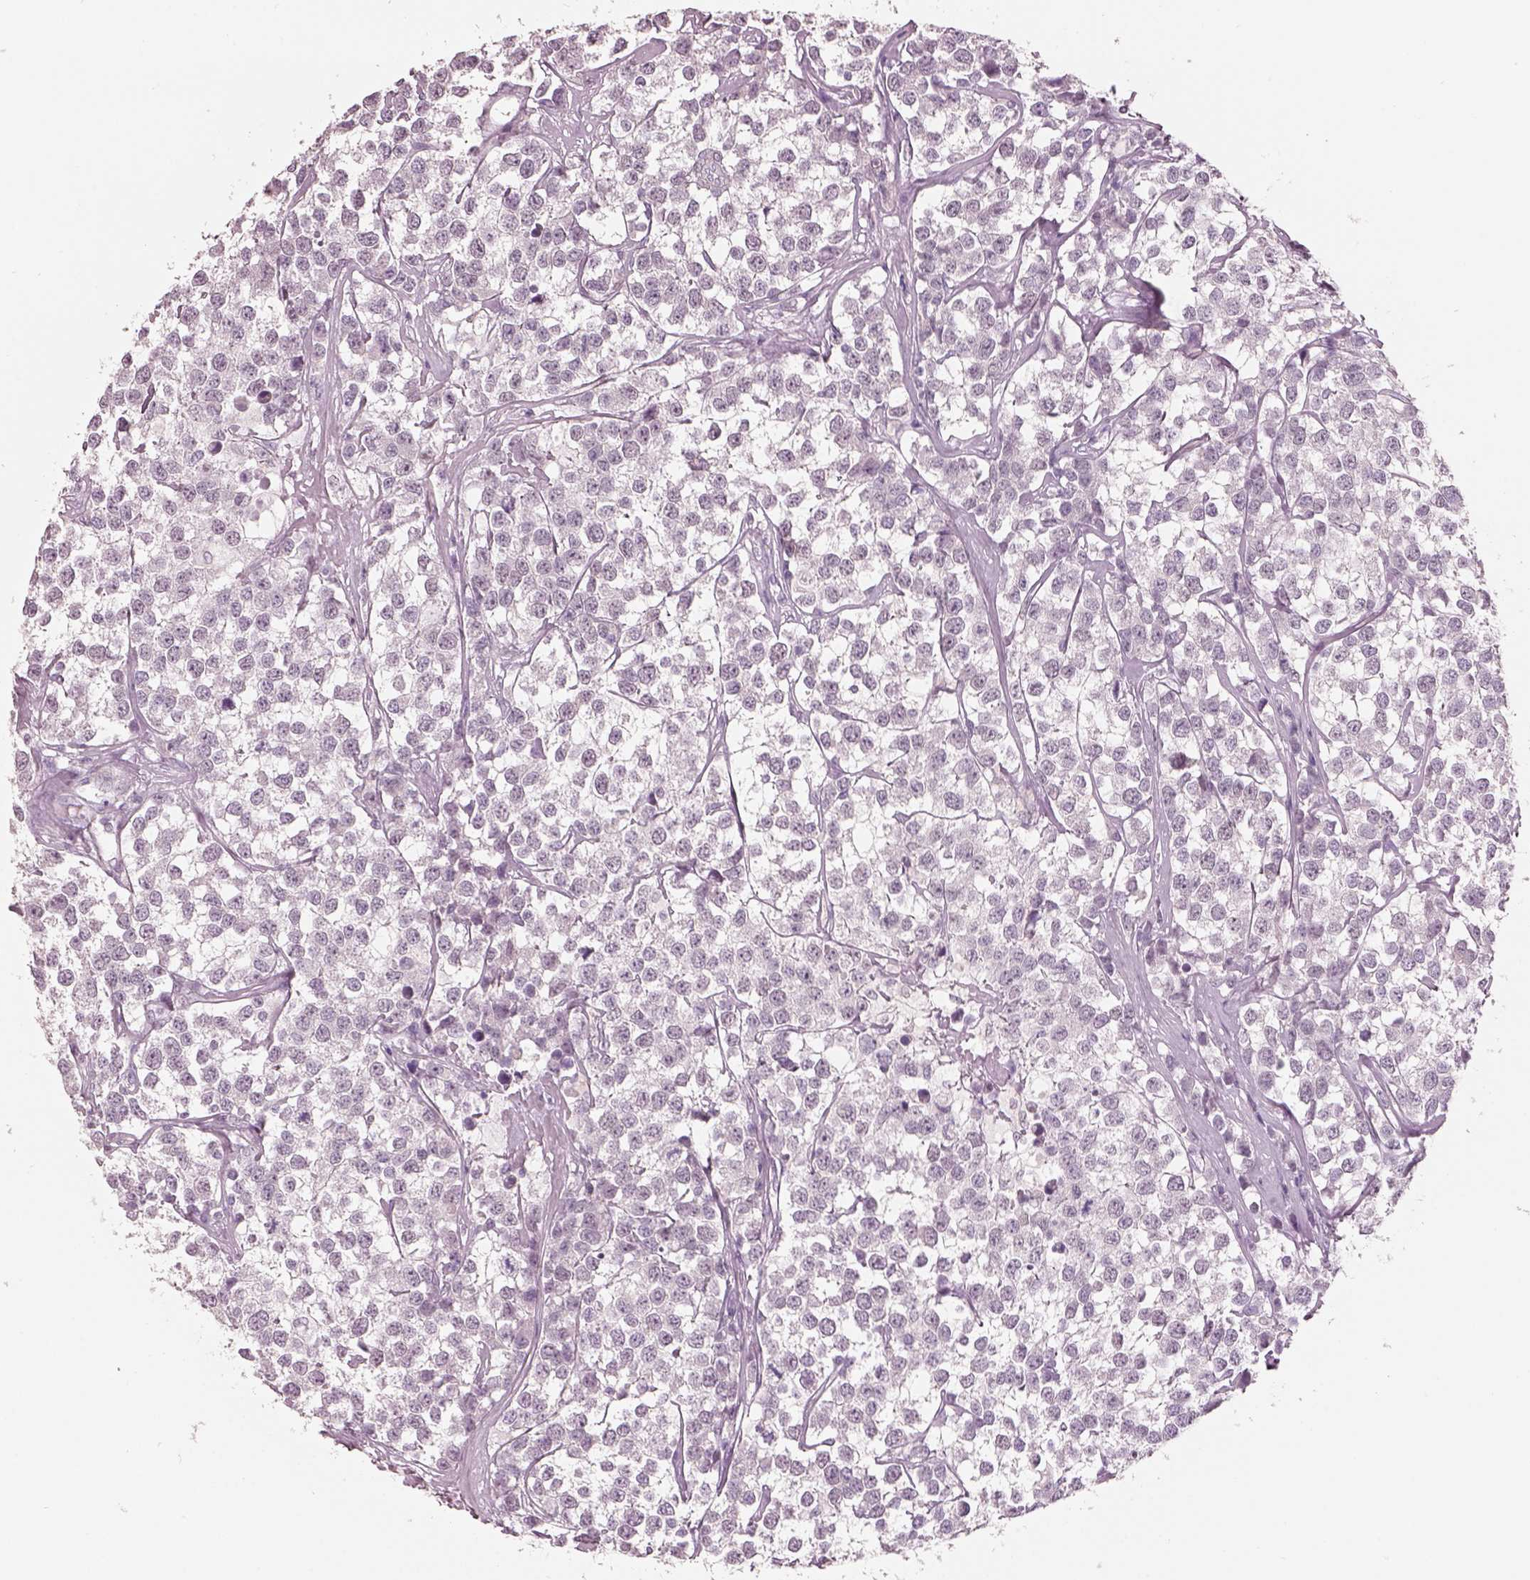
{"staining": {"intensity": "negative", "quantity": "none", "location": "none"}, "tissue": "testis cancer", "cell_type": "Tumor cells", "image_type": "cancer", "snomed": [{"axis": "morphology", "description": "Seminoma, NOS"}, {"axis": "topography", "description": "Testis"}], "caption": "Human testis cancer (seminoma) stained for a protein using immunohistochemistry exhibits no positivity in tumor cells.", "gene": "ELSPBP1", "patient": {"sex": "male", "age": 59}}